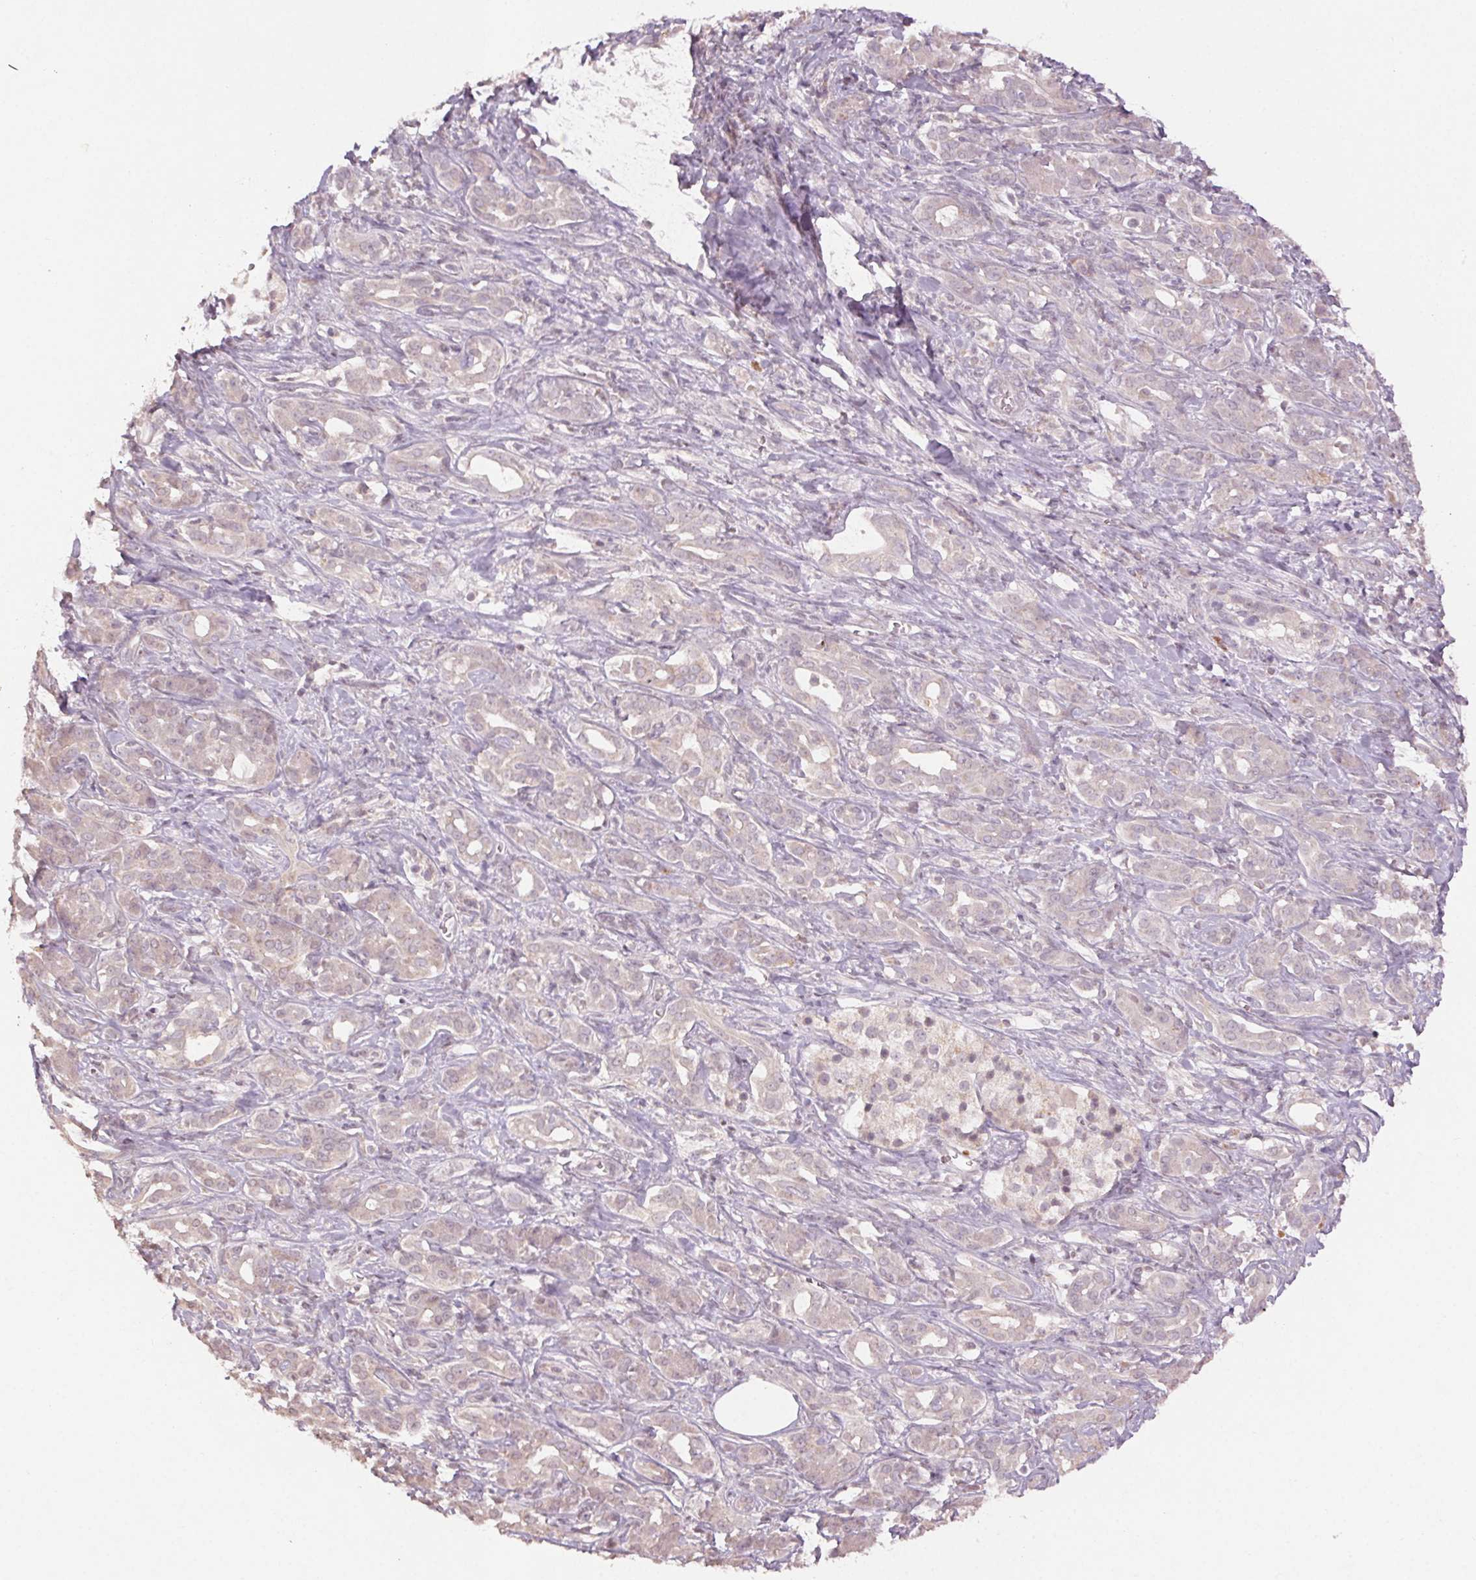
{"staining": {"intensity": "negative", "quantity": "none", "location": "none"}, "tissue": "pancreatic cancer", "cell_type": "Tumor cells", "image_type": "cancer", "snomed": [{"axis": "morphology", "description": "Adenocarcinoma, NOS"}, {"axis": "topography", "description": "Pancreas"}], "caption": "Immunohistochemistry micrograph of human adenocarcinoma (pancreatic) stained for a protein (brown), which displays no positivity in tumor cells.", "gene": "KLRC3", "patient": {"sex": "male", "age": 61}}